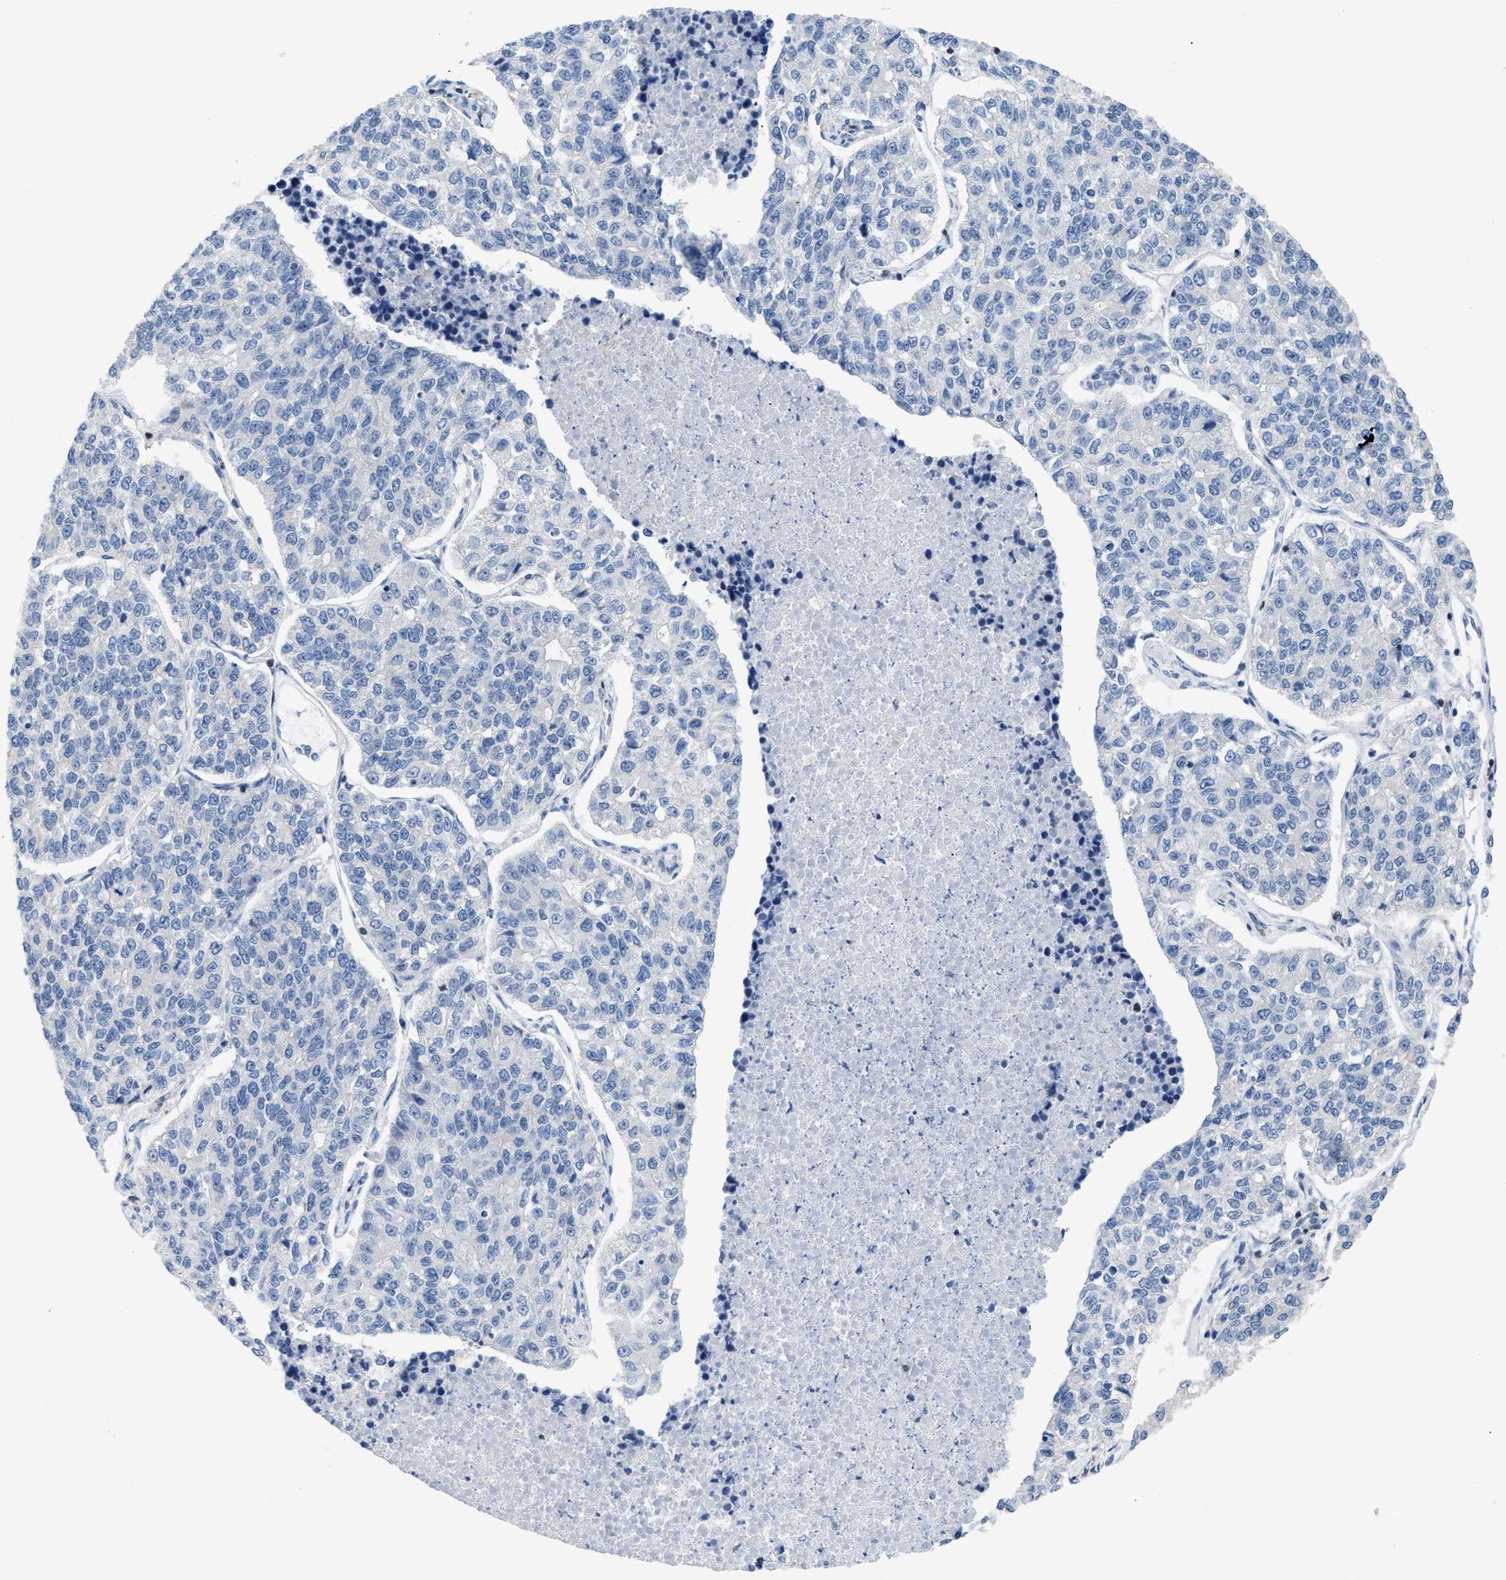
{"staining": {"intensity": "negative", "quantity": "none", "location": "none"}, "tissue": "lung cancer", "cell_type": "Tumor cells", "image_type": "cancer", "snomed": [{"axis": "morphology", "description": "Adenocarcinoma, NOS"}, {"axis": "topography", "description": "Lung"}], "caption": "IHC histopathology image of lung cancer stained for a protein (brown), which reveals no positivity in tumor cells. The staining is performed using DAB (3,3'-diaminobenzidine) brown chromogen with nuclei counter-stained in using hematoxylin.", "gene": "ATP9A", "patient": {"sex": "male", "age": 49}}